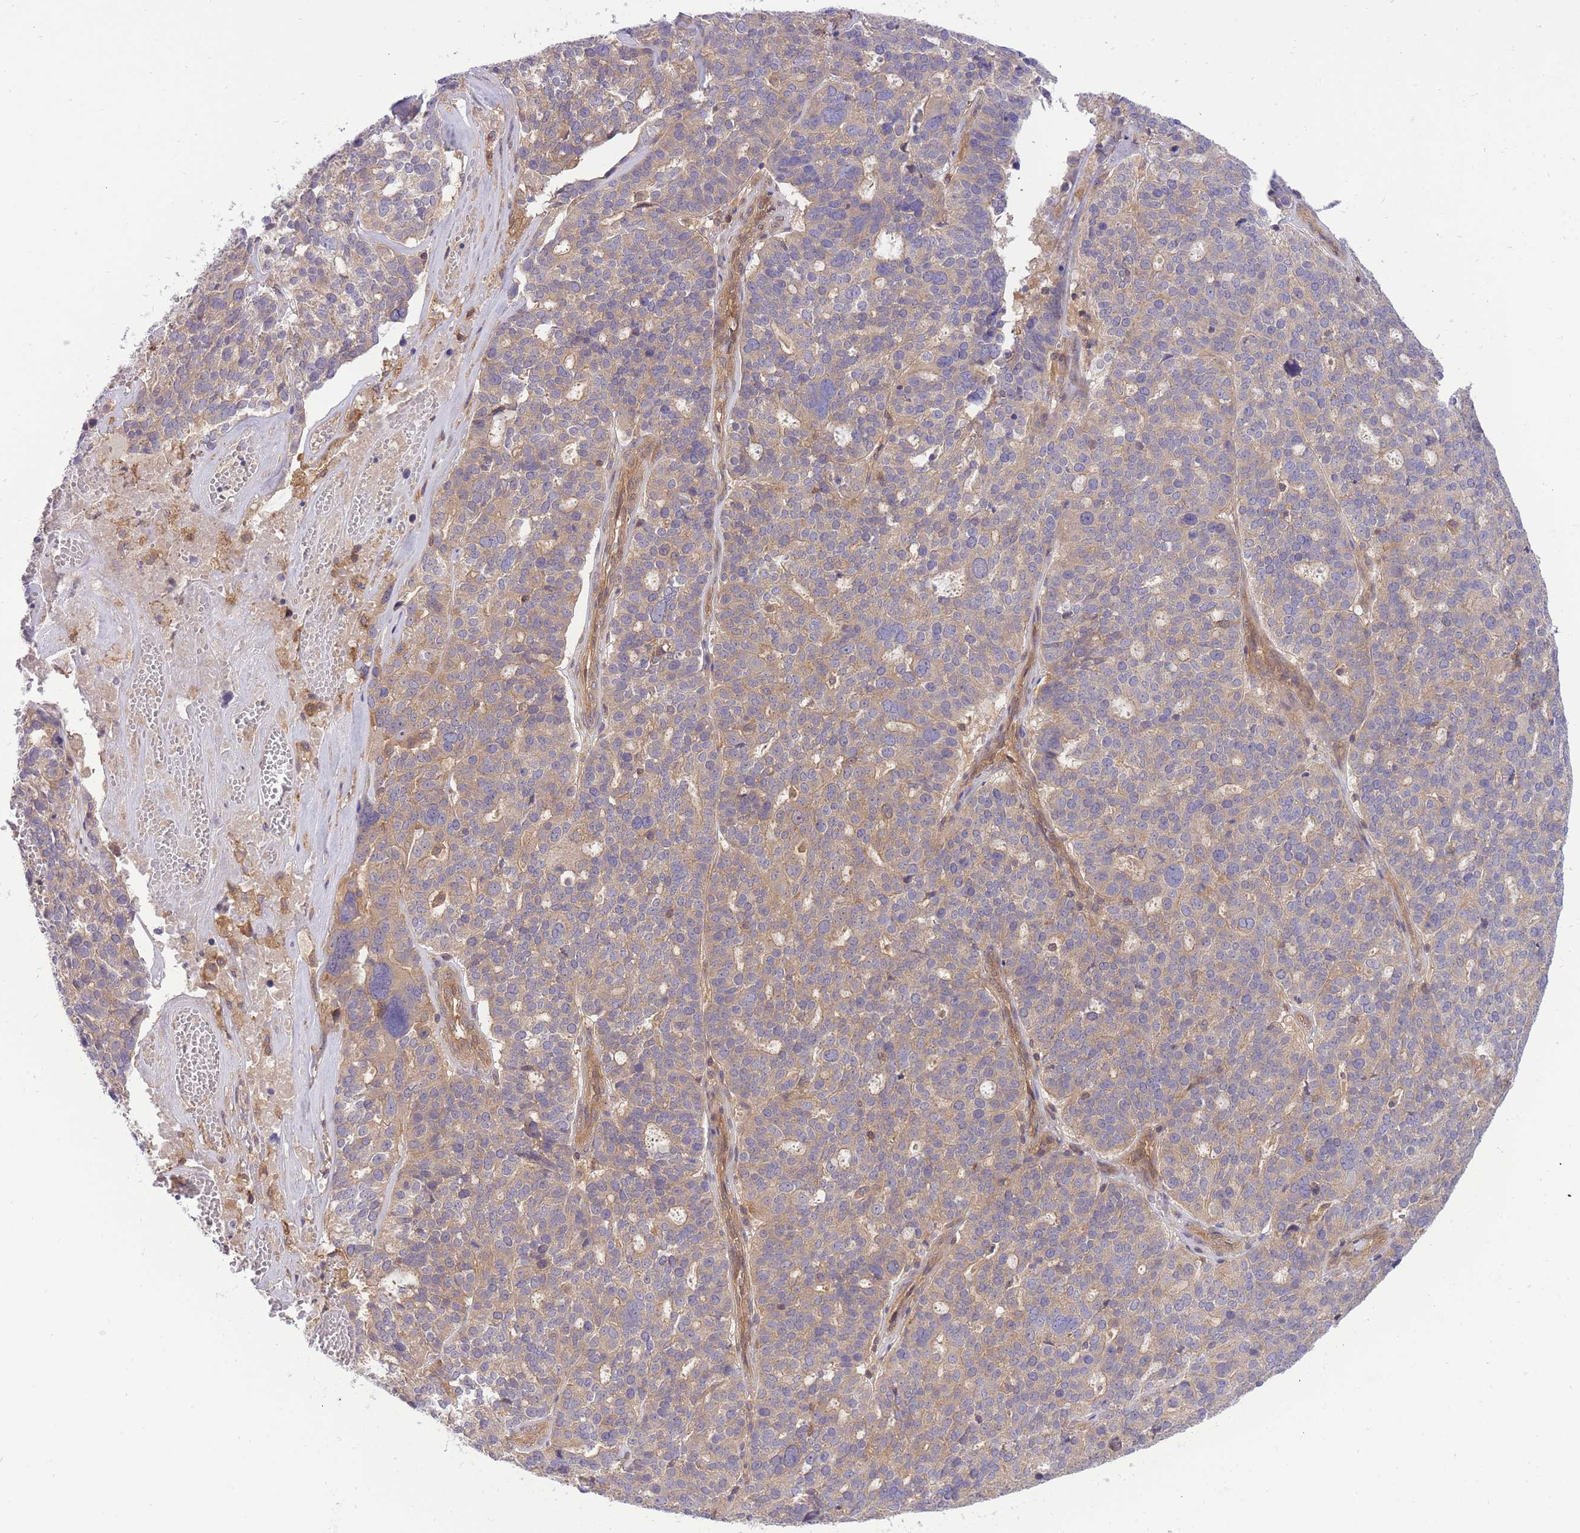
{"staining": {"intensity": "weak", "quantity": ">75%", "location": "cytoplasmic/membranous"}, "tissue": "ovarian cancer", "cell_type": "Tumor cells", "image_type": "cancer", "snomed": [{"axis": "morphology", "description": "Cystadenocarcinoma, serous, NOS"}, {"axis": "topography", "description": "Ovary"}], "caption": "Weak cytoplasmic/membranous positivity is appreciated in approximately >75% of tumor cells in serous cystadenocarcinoma (ovarian).", "gene": "PREP", "patient": {"sex": "female", "age": 59}}